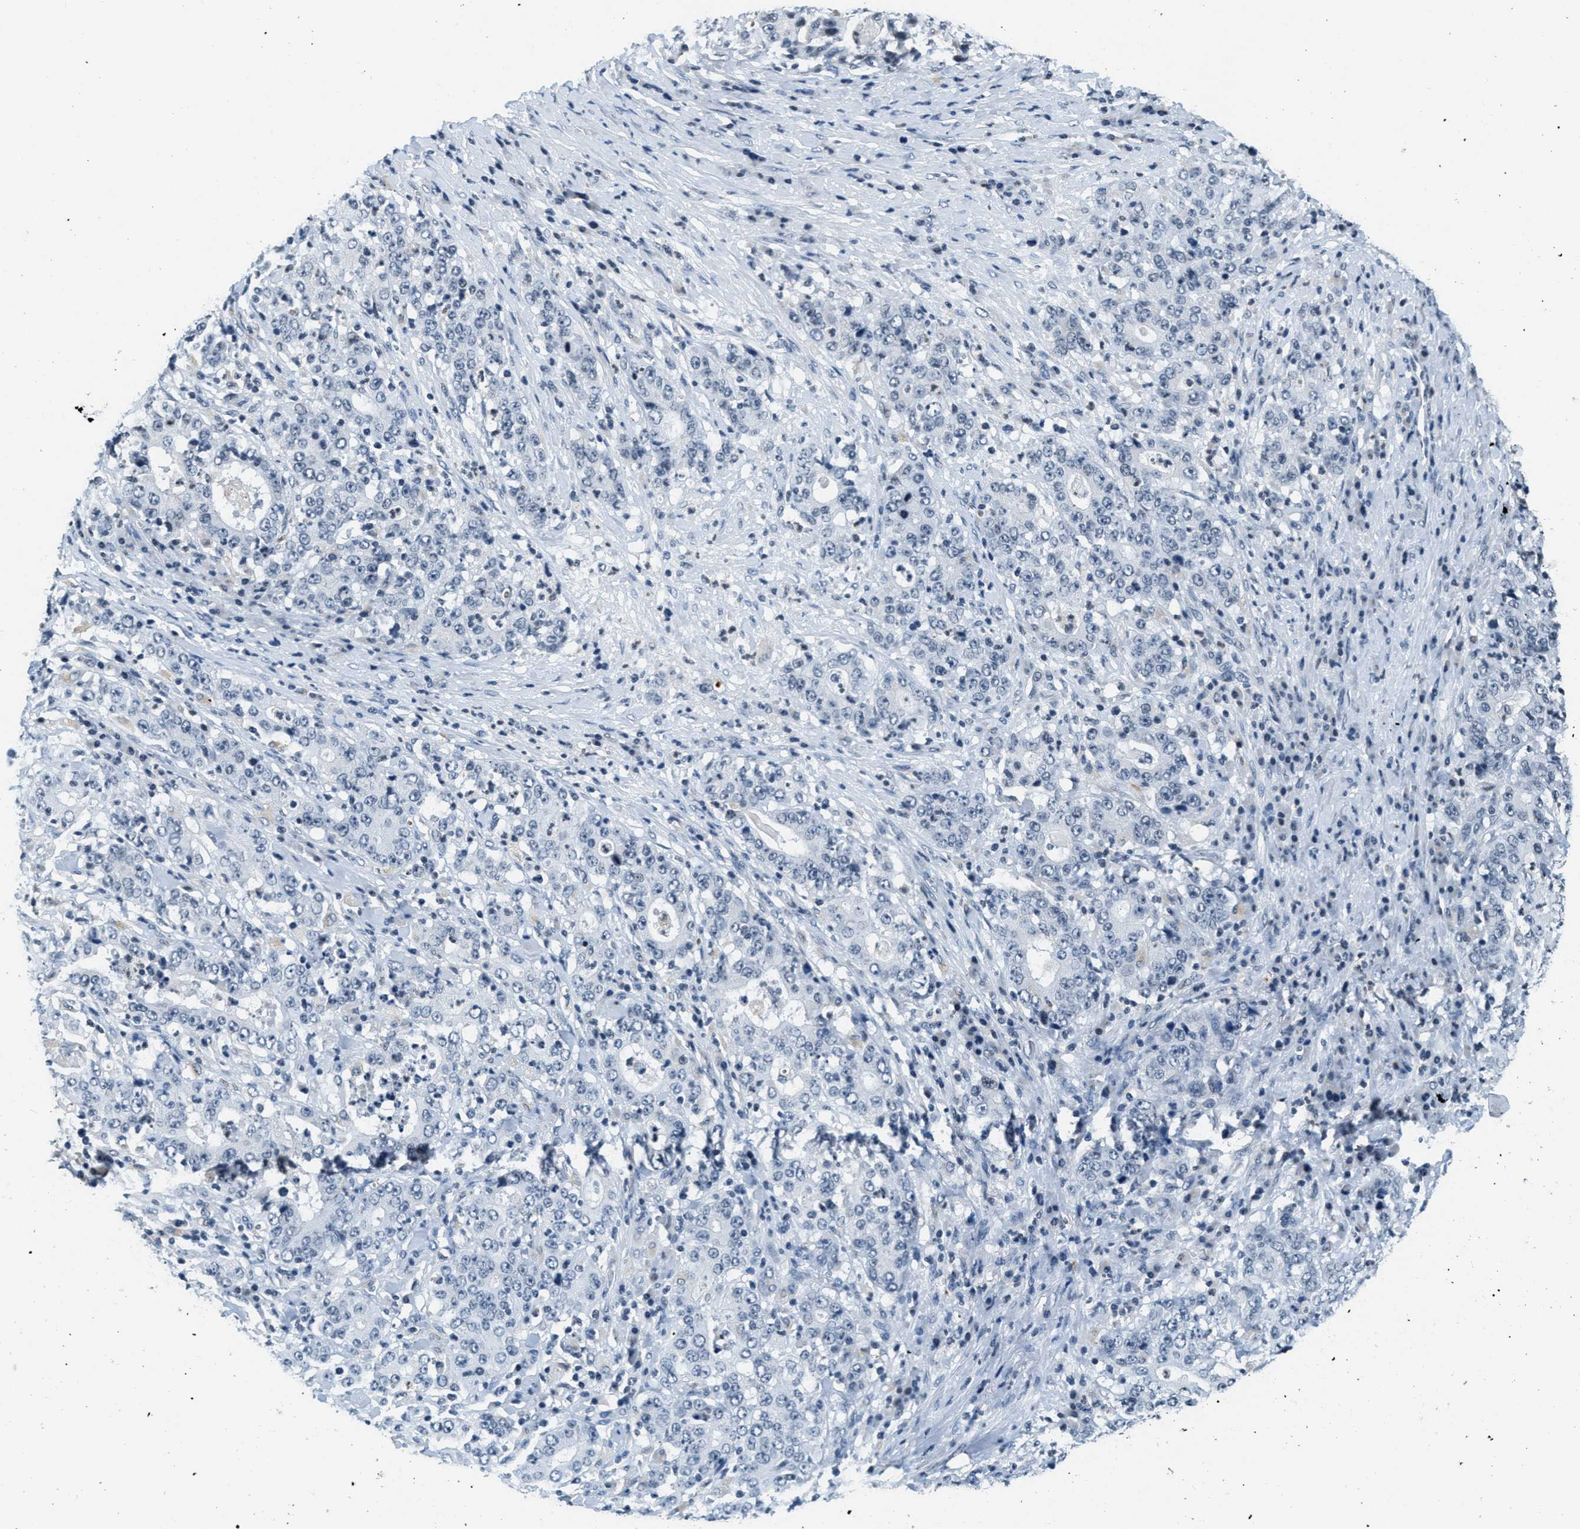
{"staining": {"intensity": "negative", "quantity": "none", "location": "none"}, "tissue": "stomach cancer", "cell_type": "Tumor cells", "image_type": "cancer", "snomed": [{"axis": "morphology", "description": "Normal tissue, NOS"}, {"axis": "morphology", "description": "Adenocarcinoma, NOS"}, {"axis": "topography", "description": "Stomach, upper"}, {"axis": "topography", "description": "Stomach"}], "caption": "Immunohistochemistry (IHC) histopathology image of adenocarcinoma (stomach) stained for a protein (brown), which shows no positivity in tumor cells.", "gene": "CA4", "patient": {"sex": "male", "age": 59}}